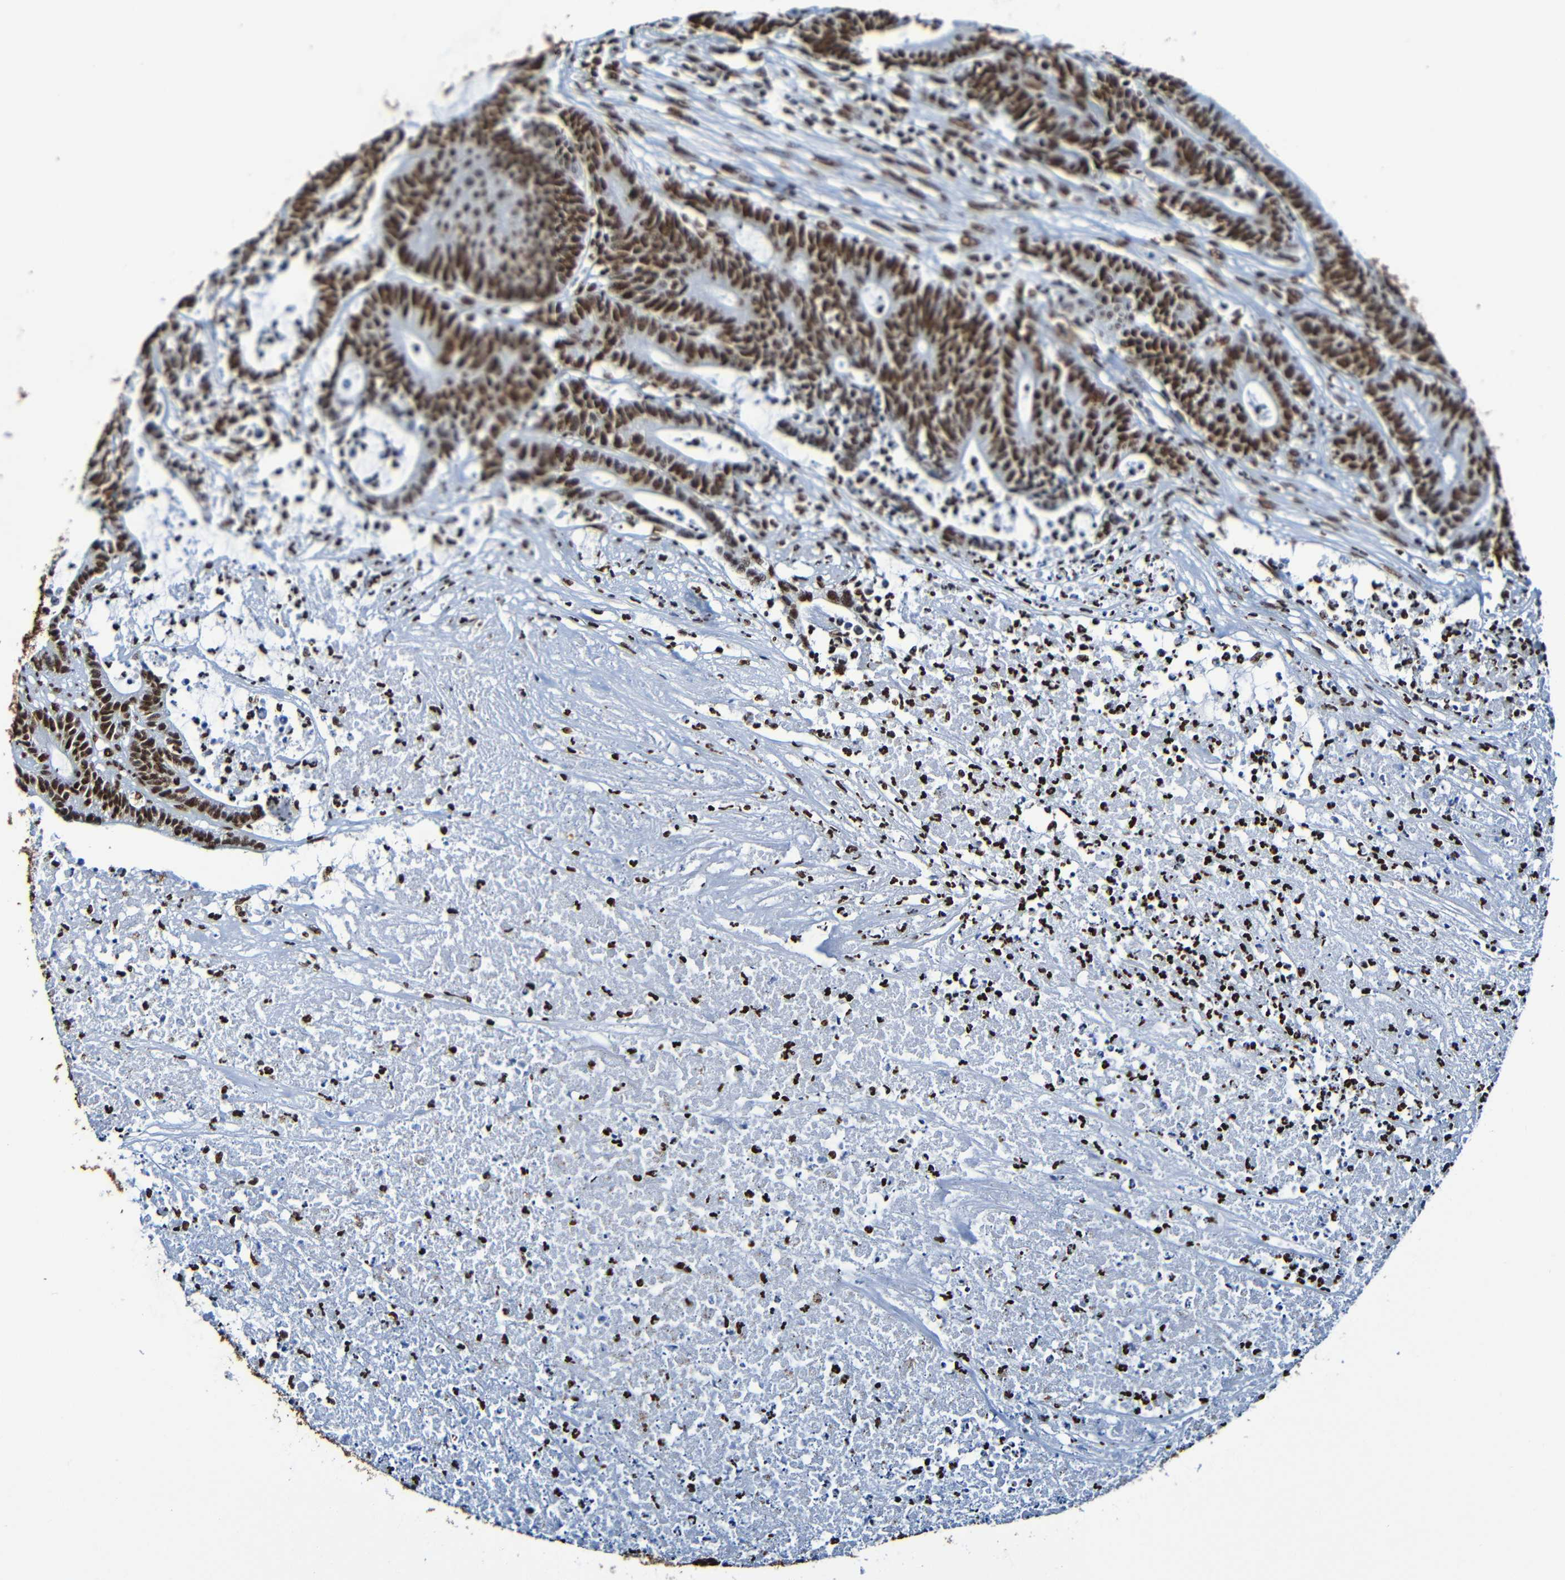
{"staining": {"intensity": "strong", "quantity": ">75%", "location": "nuclear"}, "tissue": "colorectal cancer", "cell_type": "Tumor cells", "image_type": "cancer", "snomed": [{"axis": "morphology", "description": "Adenocarcinoma, NOS"}, {"axis": "topography", "description": "Colon"}], "caption": "An image of human colorectal adenocarcinoma stained for a protein reveals strong nuclear brown staining in tumor cells. (Brightfield microscopy of DAB IHC at high magnification).", "gene": "SRSF3", "patient": {"sex": "female", "age": 84}}